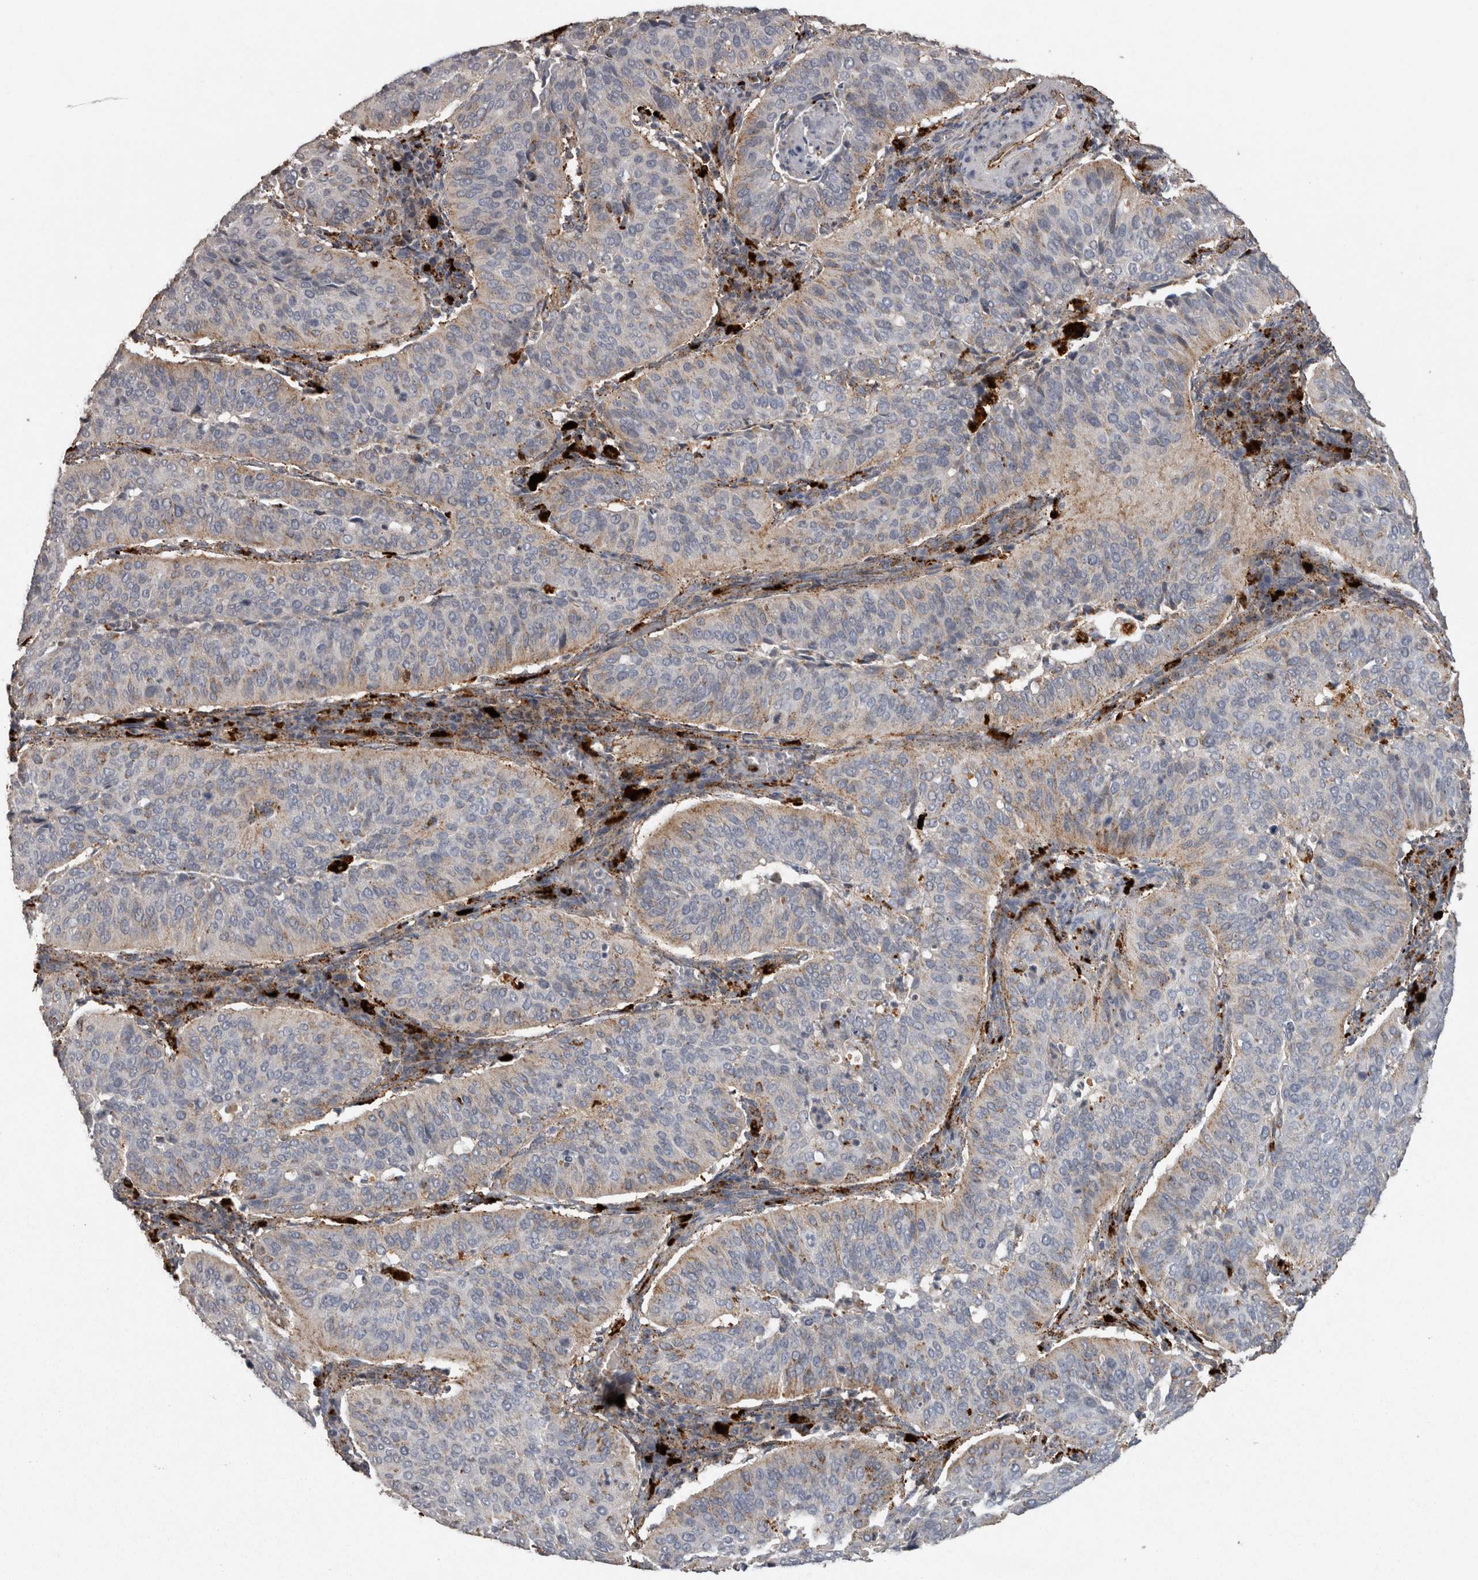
{"staining": {"intensity": "weak", "quantity": "<25%", "location": "cytoplasmic/membranous"}, "tissue": "cervical cancer", "cell_type": "Tumor cells", "image_type": "cancer", "snomed": [{"axis": "morphology", "description": "Normal tissue, NOS"}, {"axis": "morphology", "description": "Squamous cell carcinoma, NOS"}, {"axis": "topography", "description": "Cervix"}], "caption": "Cervical squamous cell carcinoma was stained to show a protein in brown. There is no significant staining in tumor cells.", "gene": "CTSZ", "patient": {"sex": "female", "age": 39}}